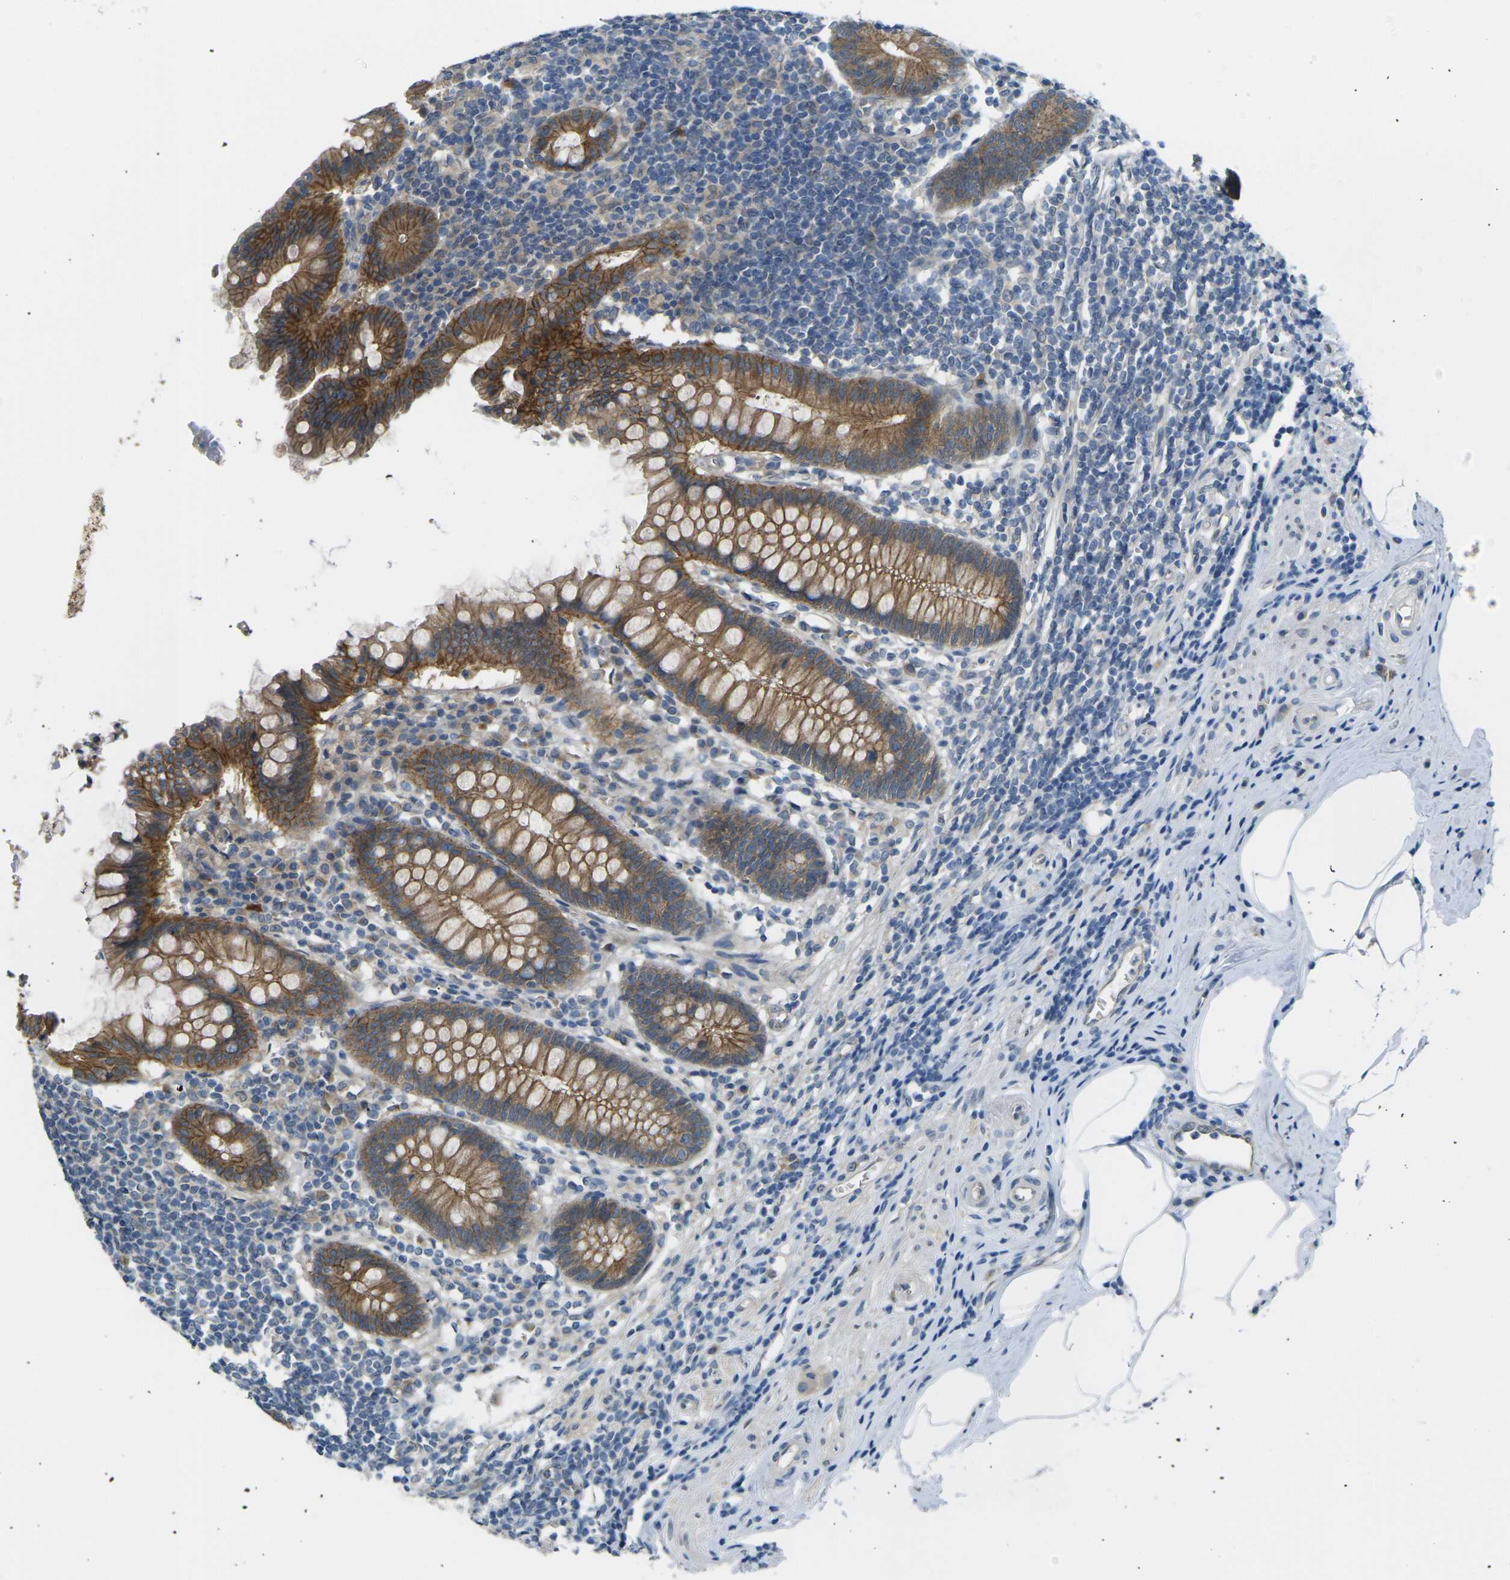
{"staining": {"intensity": "strong", "quantity": ">75%", "location": "cytoplasmic/membranous"}, "tissue": "appendix", "cell_type": "Glandular cells", "image_type": "normal", "snomed": [{"axis": "morphology", "description": "Normal tissue, NOS"}, {"axis": "topography", "description": "Appendix"}], "caption": "An immunohistochemistry photomicrograph of benign tissue is shown. Protein staining in brown labels strong cytoplasmic/membranous positivity in appendix within glandular cells.", "gene": "RHBDD1", "patient": {"sex": "female", "age": 50}}